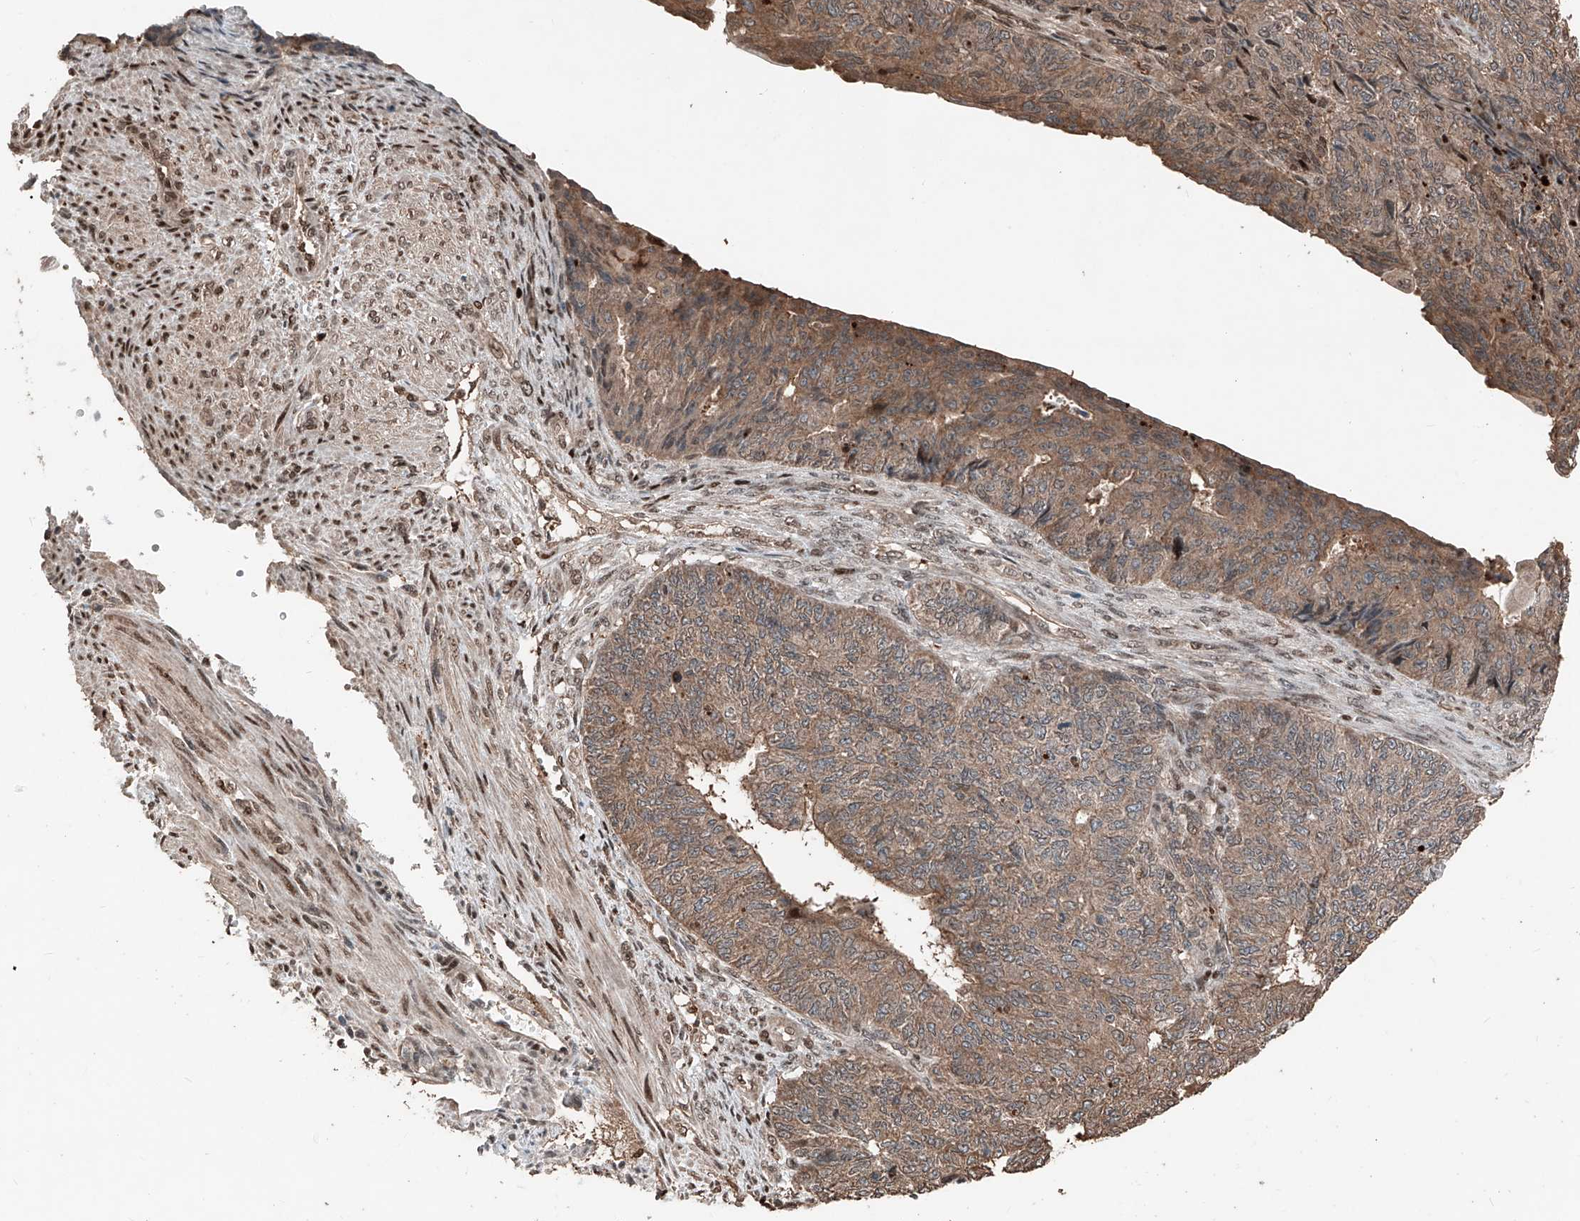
{"staining": {"intensity": "moderate", "quantity": ">75%", "location": "cytoplasmic/membranous"}, "tissue": "endometrial cancer", "cell_type": "Tumor cells", "image_type": "cancer", "snomed": [{"axis": "morphology", "description": "Adenocarcinoma, NOS"}, {"axis": "topography", "description": "Endometrium"}], "caption": "Immunohistochemistry (DAB (3,3'-diaminobenzidine)) staining of endometrial cancer (adenocarcinoma) exhibits moderate cytoplasmic/membranous protein staining in about >75% of tumor cells.", "gene": "RMND1", "patient": {"sex": "female", "age": 32}}